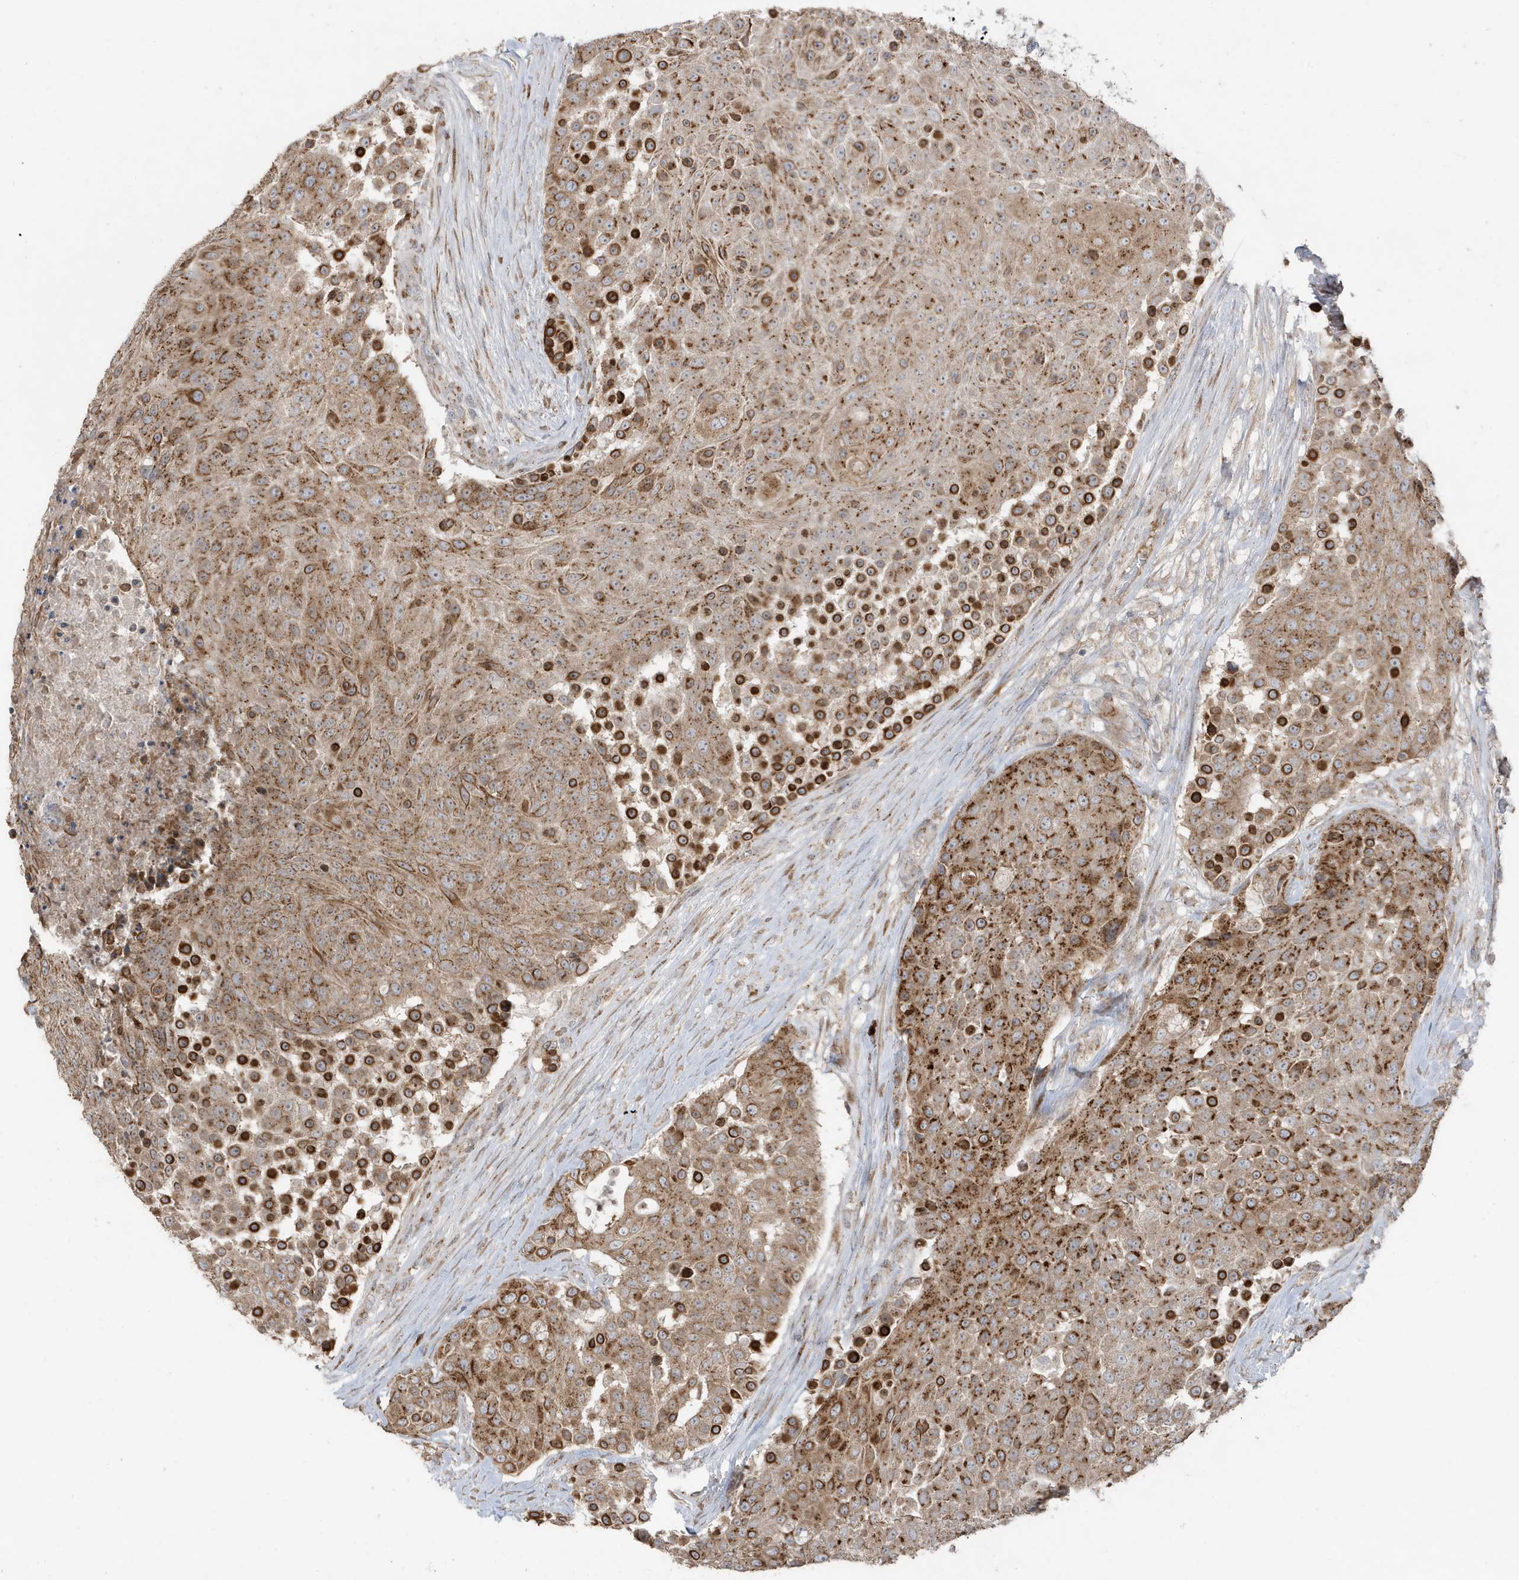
{"staining": {"intensity": "moderate", "quantity": ">75%", "location": "cytoplasmic/membranous"}, "tissue": "urothelial cancer", "cell_type": "Tumor cells", "image_type": "cancer", "snomed": [{"axis": "morphology", "description": "Urothelial carcinoma, High grade"}, {"axis": "topography", "description": "Urinary bladder"}], "caption": "The photomicrograph exhibits staining of urothelial cancer, revealing moderate cytoplasmic/membranous protein positivity (brown color) within tumor cells.", "gene": "RER1", "patient": {"sex": "female", "age": 63}}